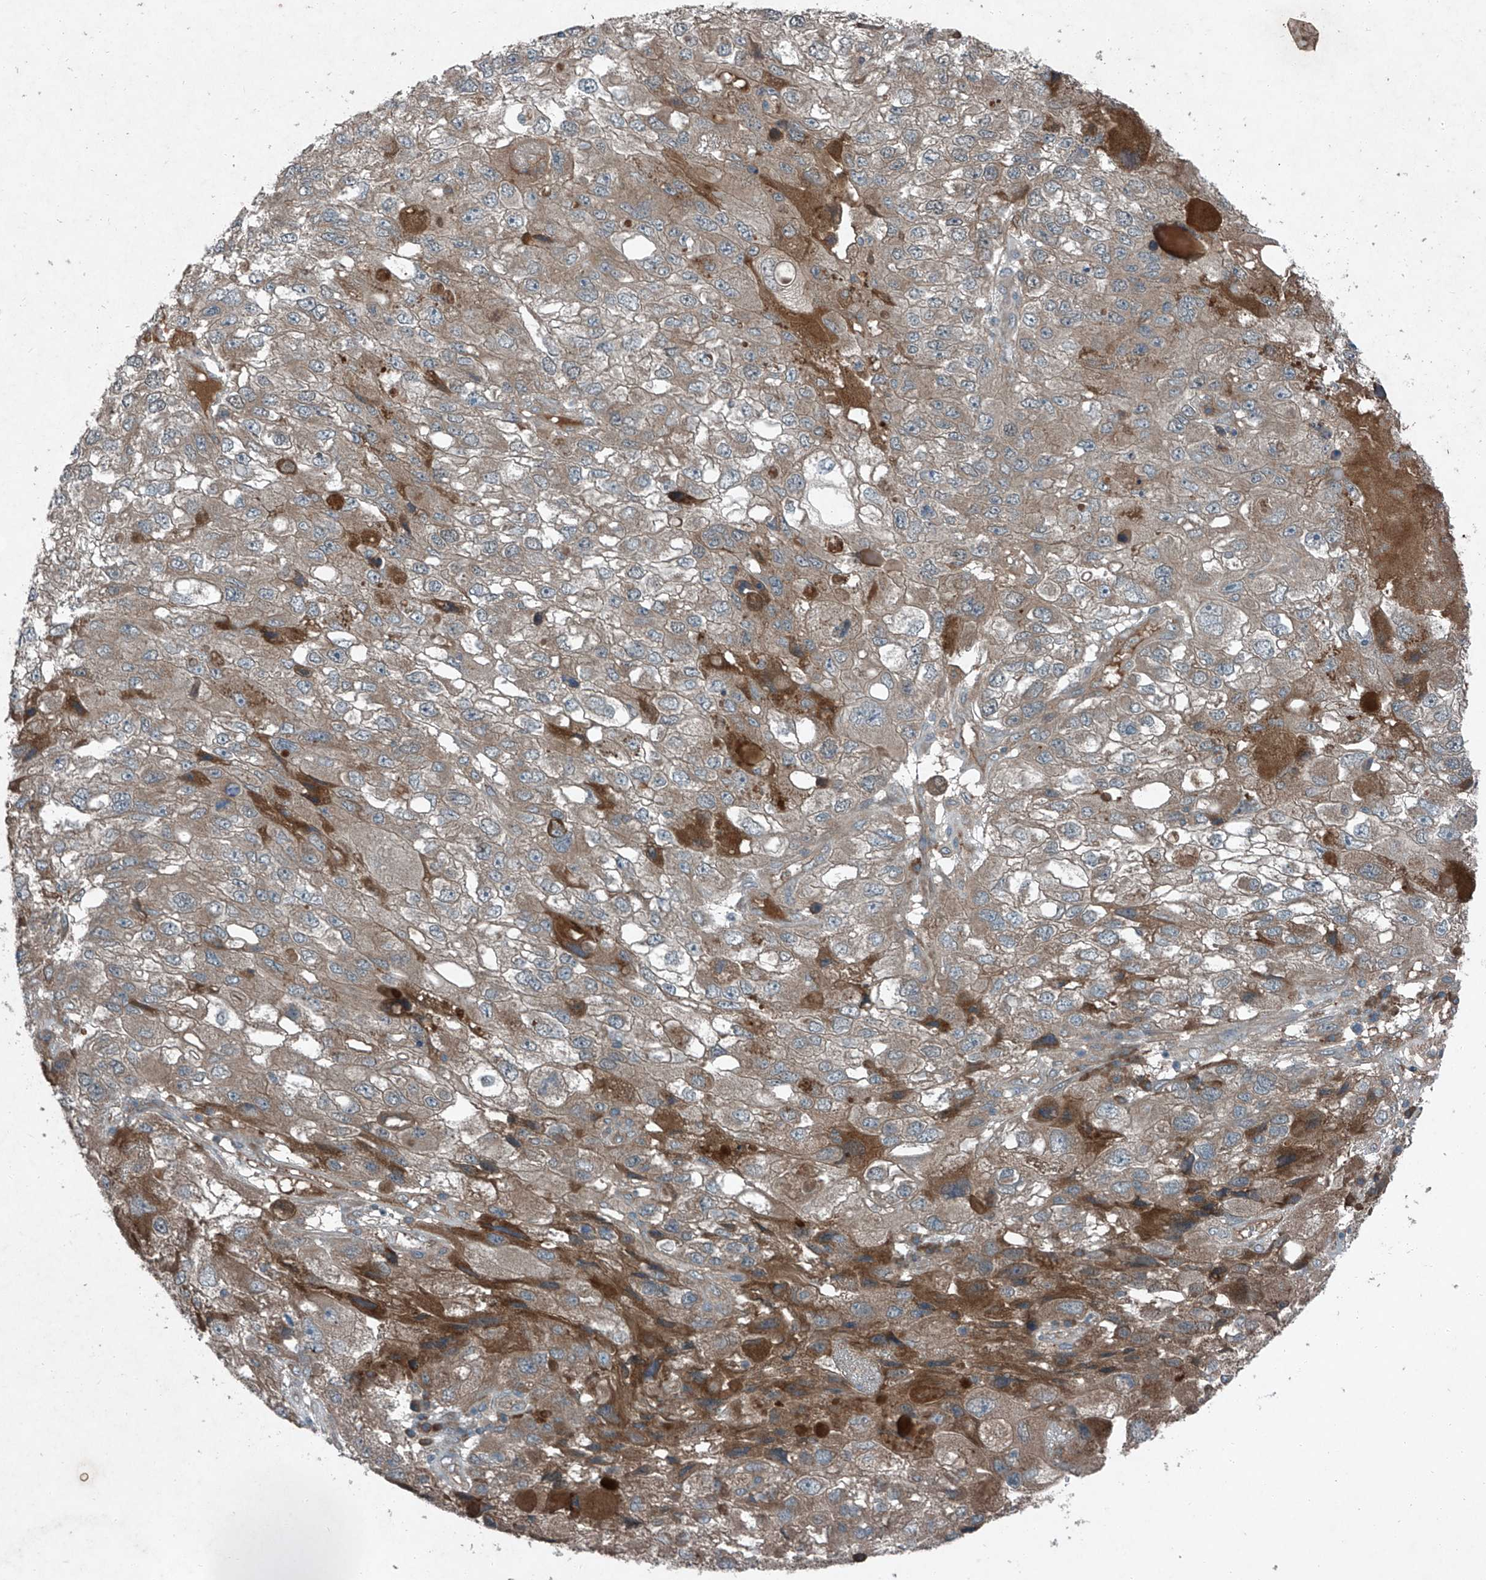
{"staining": {"intensity": "moderate", "quantity": "<25%", "location": "cytoplasmic/membranous"}, "tissue": "endometrial cancer", "cell_type": "Tumor cells", "image_type": "cancer", "snomed": [{"axis": "morphology", "description": "Adenocarcinoma, NOS"}, {"axis": "topography", "description": "Endometrium"}], "caption": "Immunohistochemical staining of human endometrial cancer shows moderate cytoplasmic/membranous protein expression in about <25% of tumor cells.", "gene": "FOXRED2", "patient": {"sex": "female", "age": 49}}